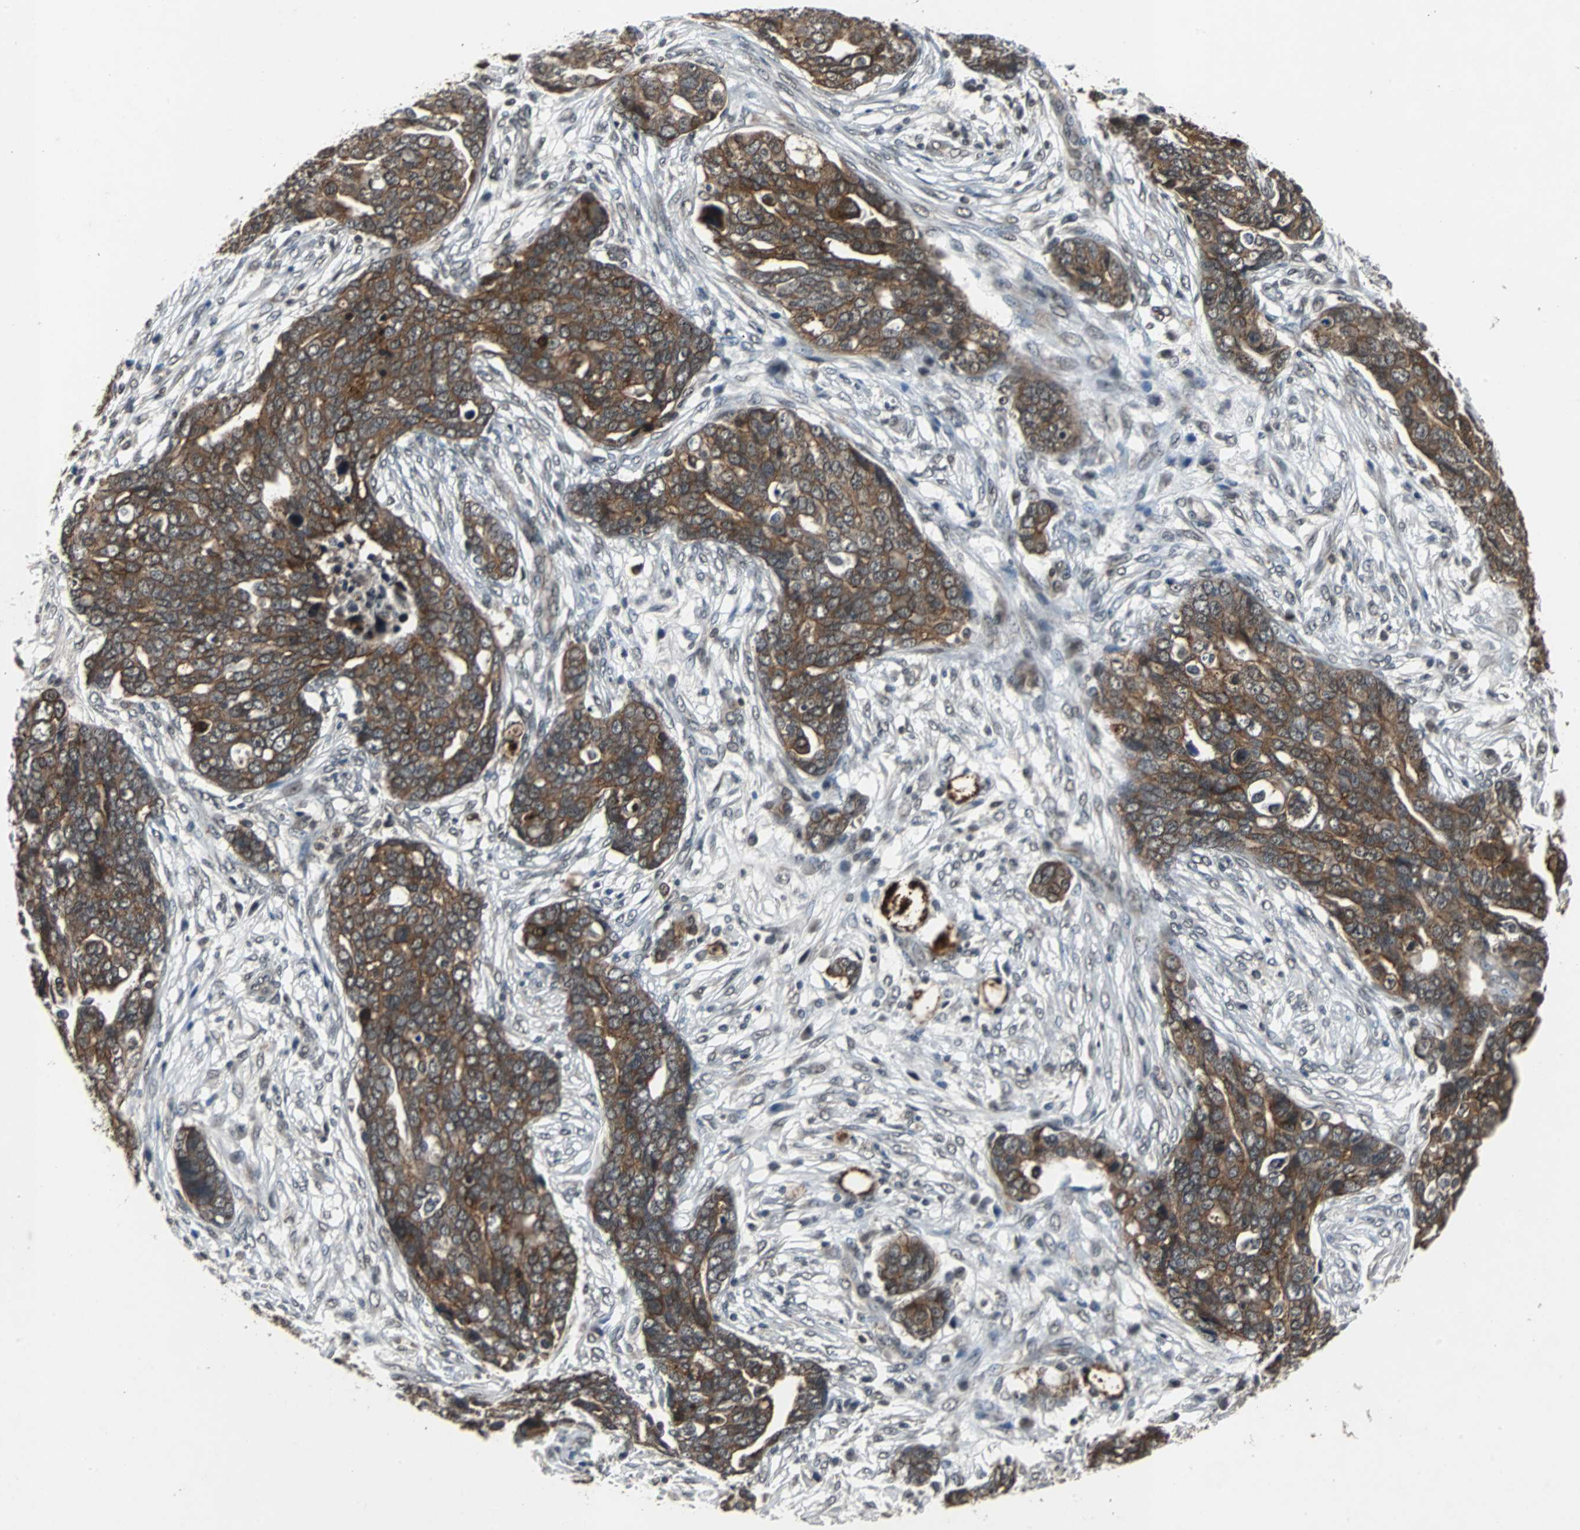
{"staining": {"intensity": "moderate", "quantity": ">75%", "location": "cytoplasmic/membranous"}, "tissue": "ovarian cancer", "cell_type": "Tumor cells", "image_type": "cancer", "snomed": [{"axis": "morphology", "description": "Normal tissue, NOS"}, {"axis": "morphology", "description": "Cystadenocarcinoma, serous, NOS"}, {"axis": "topography", "description": "Fallopian tube"}, {"axis": "topography", "description": "Ovary"}], "caption": "This image exhibits immunohistochemistry (IHC) staining of ovarian serous cystadenocarcinoma, with medium moderate cytoplasmic/membranous staining in approximately >75% of tumor cells.", "gene": "LSR", "patient": {"sex": "female", "age": 56}}